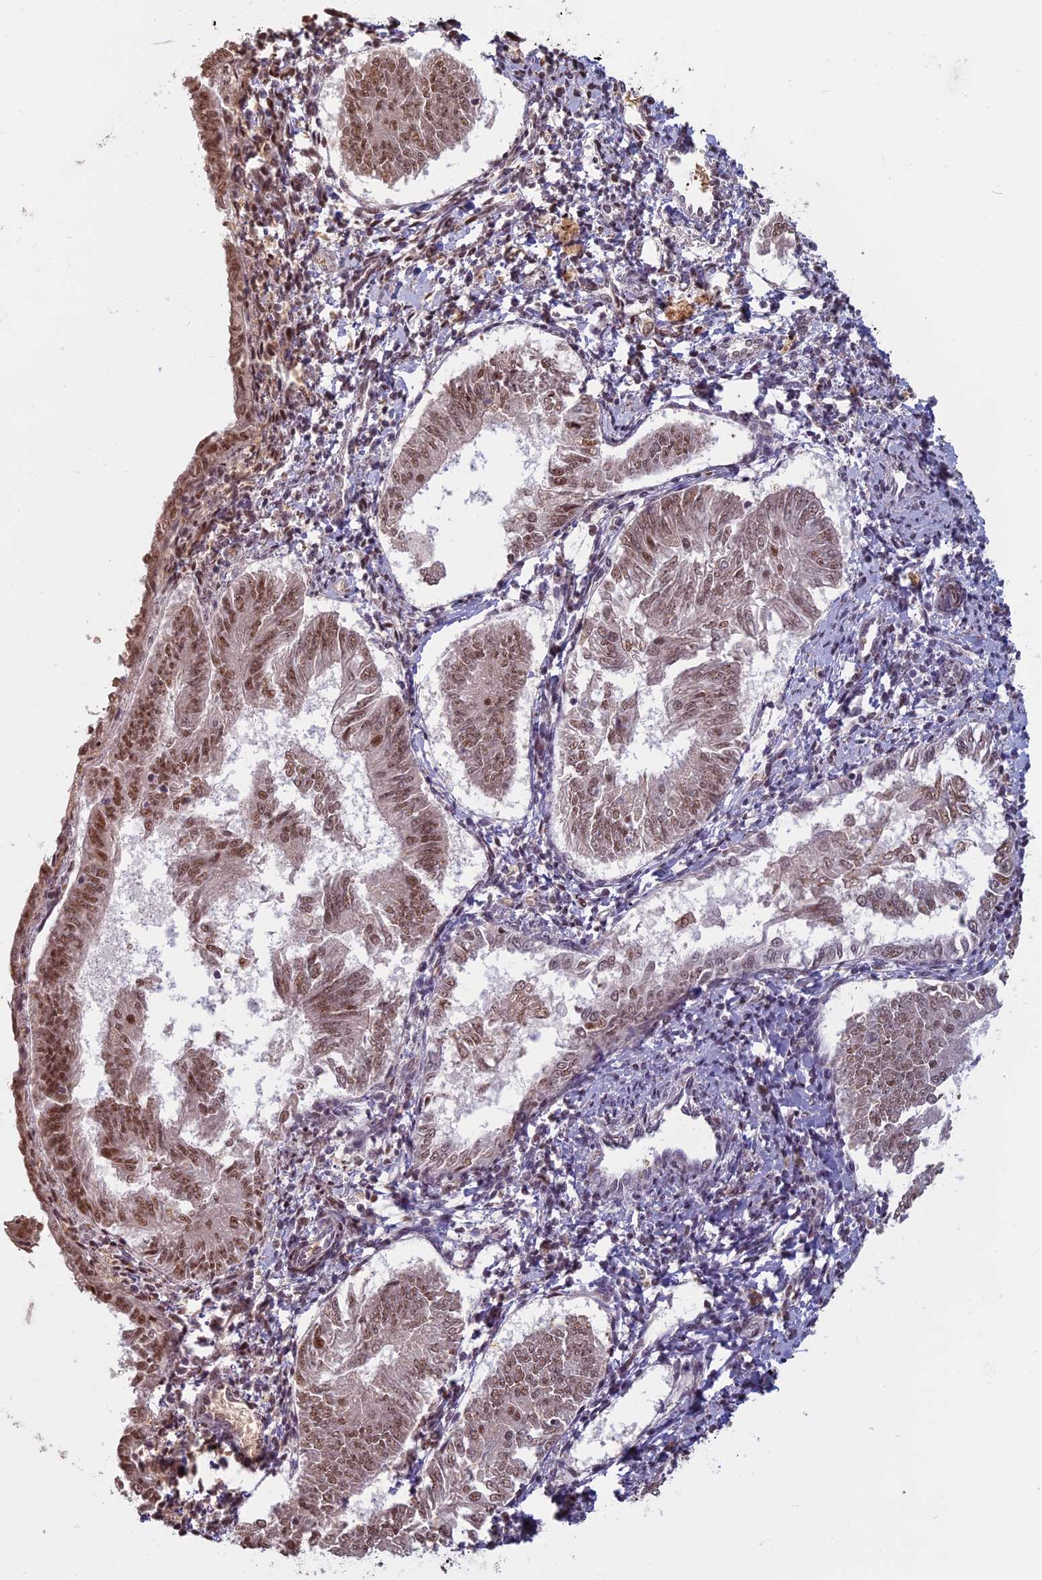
{"staining": {"intensity": "moderate", "quantity": ">75%", "location": "nuclear"}, "tissue": "endometrial cancer", "cell_type": "Tumor cells", "image_type": "cancer", "snomed": [{"axis": "morphology", "description": "Adenocarcinoma, NOS"}, {"axis": "topography", "description": "Endometrium"}], "caption": "A brown stain shows moderate nuclear positivity of a protein in endometrial adenocarcinoma tumor cells.", "gene": "MFAP1", "patient": {"sex": "female", "age": 58}}